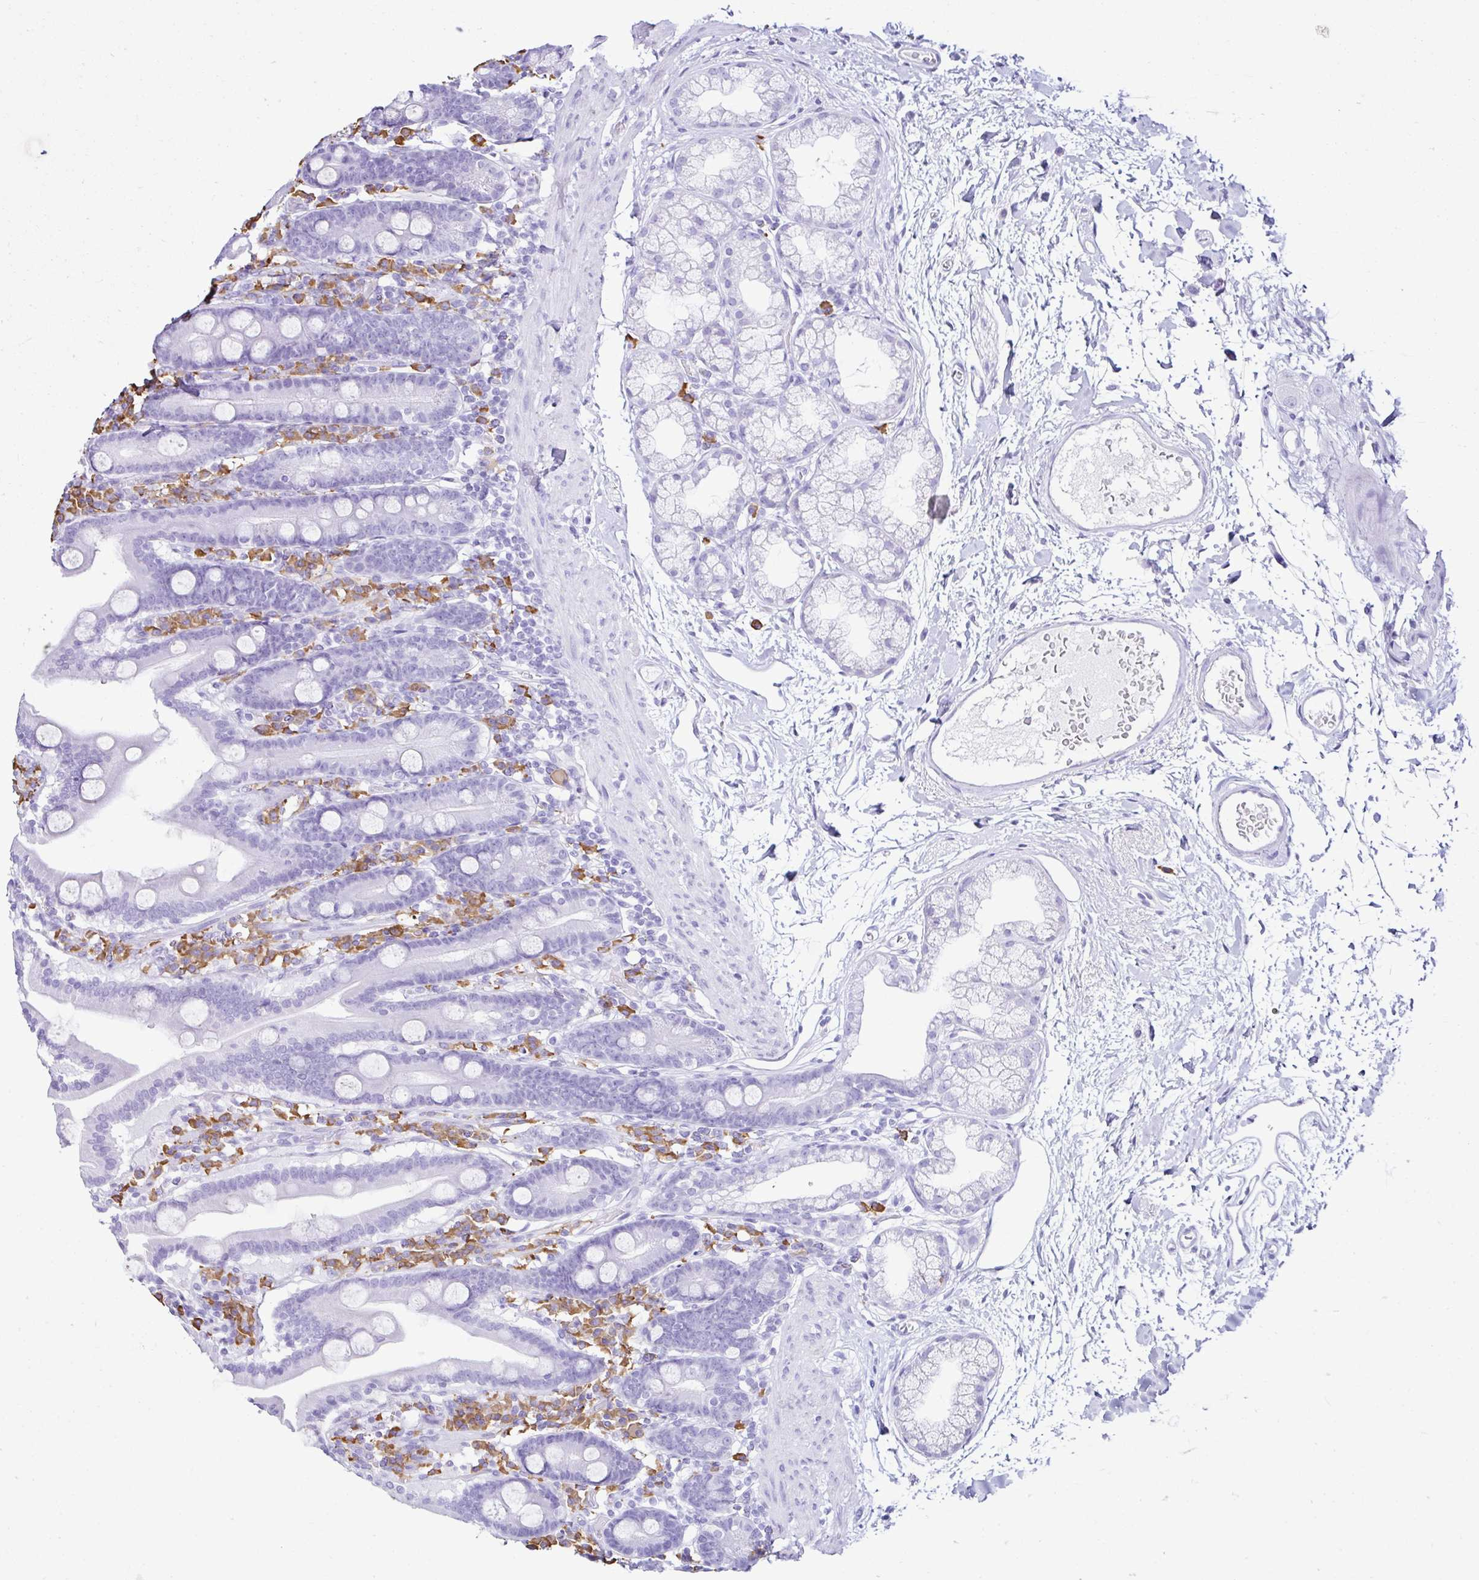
{"staining": {"intensity": "negative", "quantity": "none", "location": "none"}, "tissue": "duodenum", "cell_type": "Glandular cells", "image_type": "normal", "snomed": [{"axis": "morphology", "description": "Normal tissue, NOS"}, {"axis": "topography", "description": "Duodenum"}], "caption": "The micrograph exhibits no significant staining in glandular cells of duodenum.", "gene": "PIGF", "patient": {"sex": "male", "age": 55}}